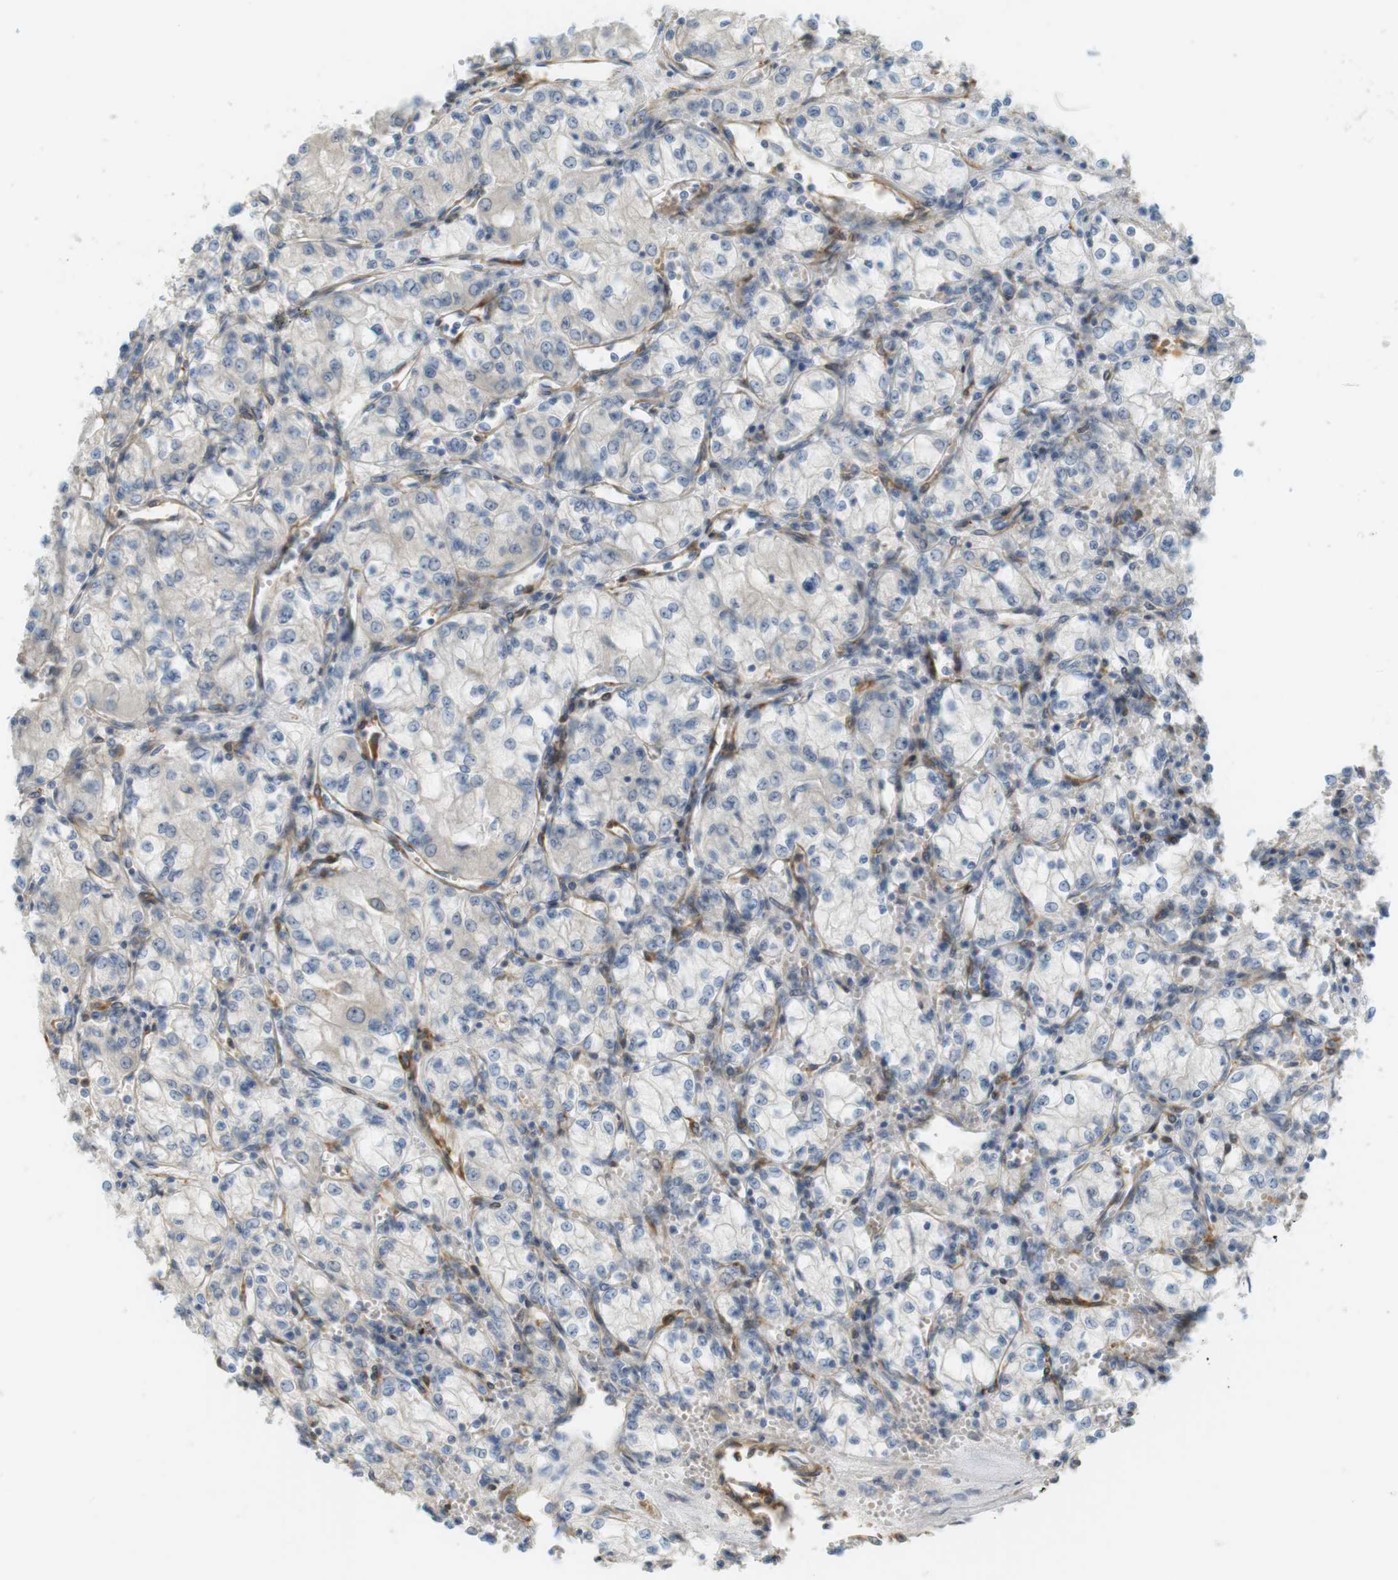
{"staining": {"intensity": "weak", "quantity": "<25%", "location": "cytoplasmic/membranous"}, "tissue": "renal cancer", "cell_type": "Tumor cells", "image_type": "cancer", "snomed": [{"axis": "morphology", "description": "Normal tissue, NOS"}, {"axis": "morphology", "description": "Adenocarcinoma, NOS"}, {"axis": "topography", "description": "Kidney"}], "caption": "Immunohistochemistry photomicrograph of human renal cancer stained for a protein (brown), which demonstrates no positivity in tumor cells.", "gene": "PDE3A", "patient": {"sex": "male", "age": 59}}